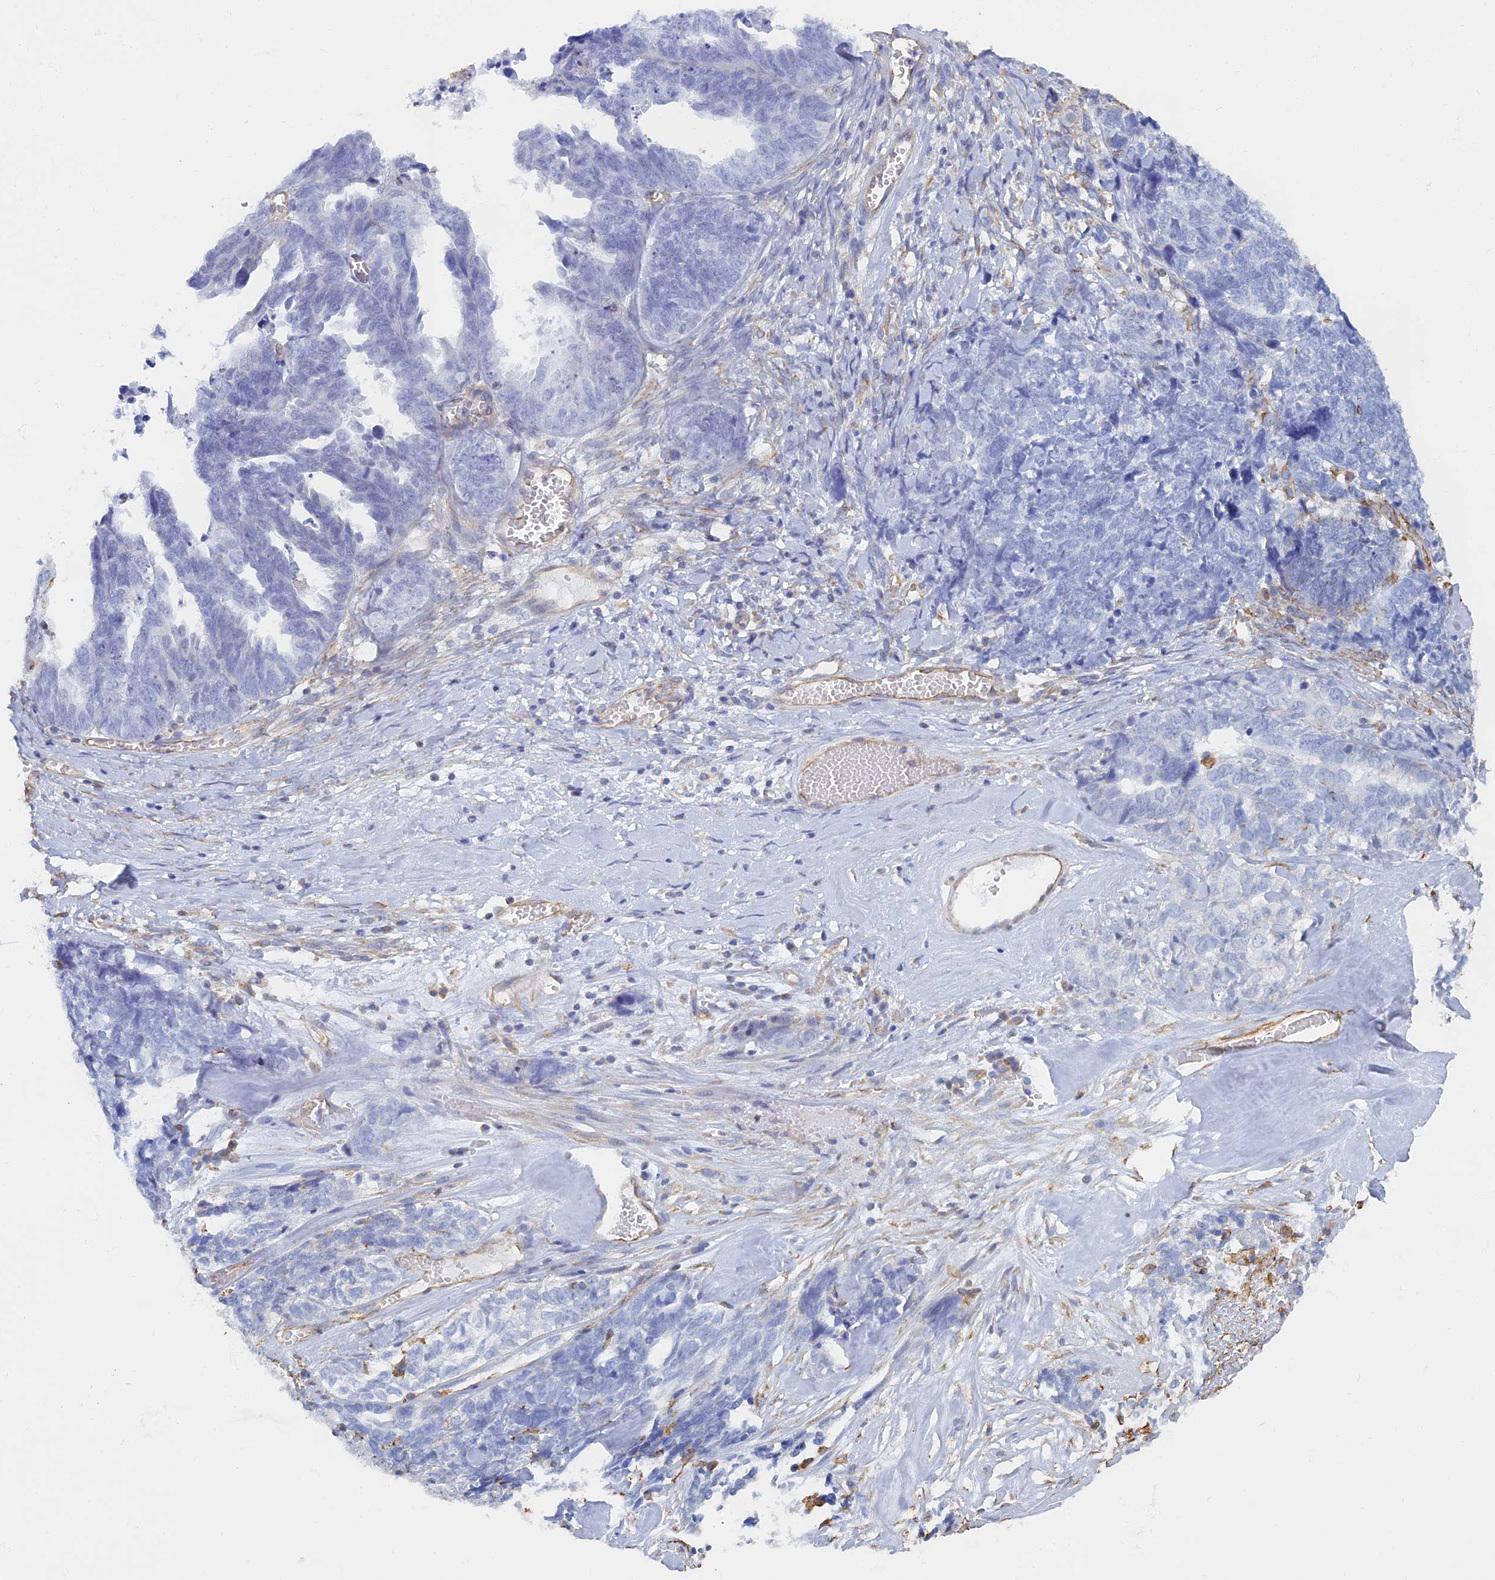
{"staining": {"intensity": "negative", "quantity": "none", "location": "none"}, "tissue": "ovarian cancer", "cell_type": "Tumor cells", "image_type": "cancer", "snomed": [{"axis": "morphology", "description": "Cystadenocarcinoma, serous, NOS"}, {"axis": "topography", "description": "Ovary"}], "caption": "Immunohistochemistry histopathology image of ovarian cancer stained for a protein (brown), which reveals no staining in tumor cells.", "gene": "RMC1", "patient": {"sex": "female", "age": 79}}